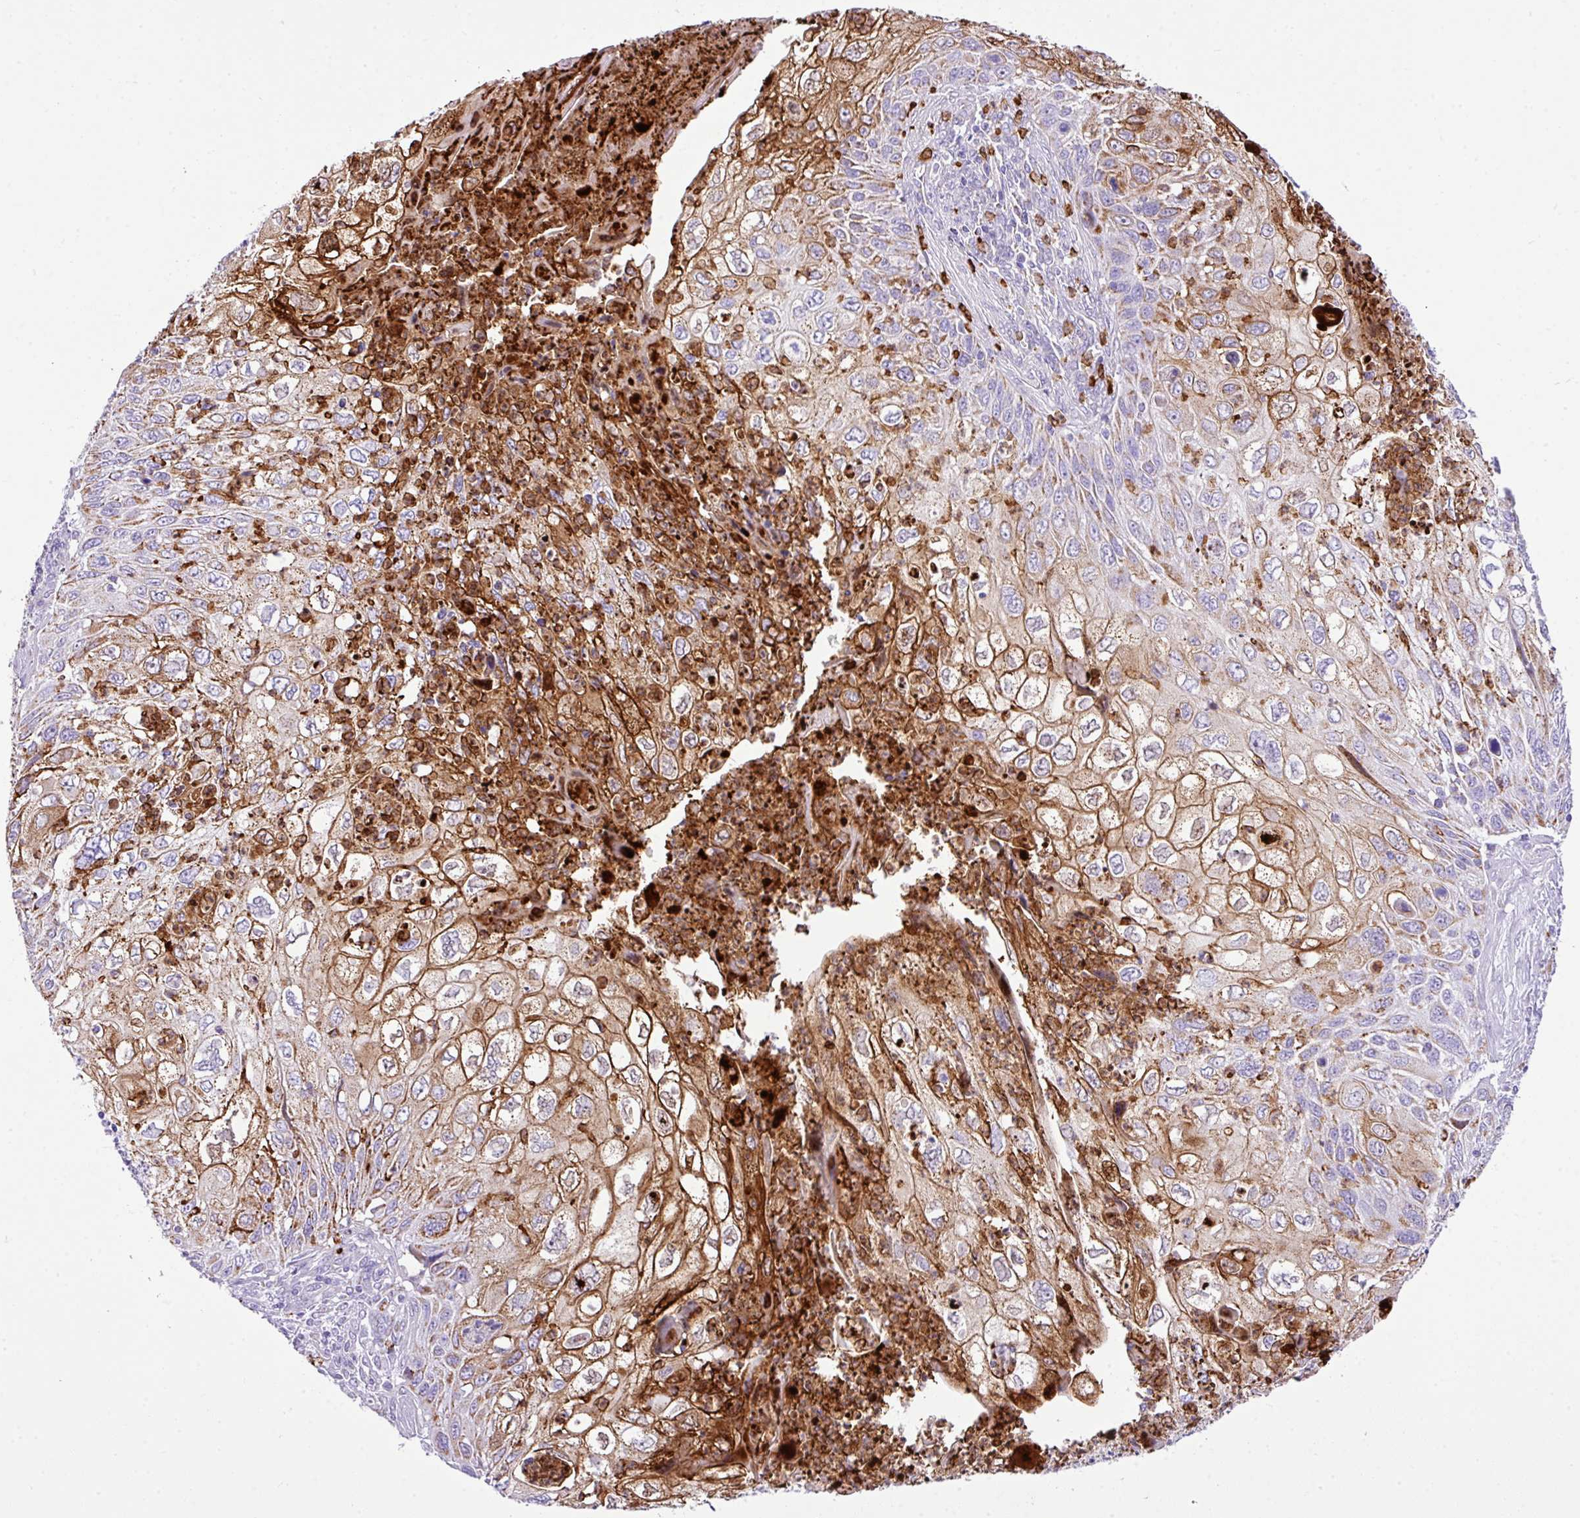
{"staining": {"intensity": "strong", "quantity": "<25%", "location": "cytoplasmic/membranous"}, "tissue": "cervical cancer", "cell_type": "Tumor cells", "image_type": "cancer", "snomed": [{"axis": "morphology", "description": "Squamous cell carcinoma, NOS"}, {"axis": "topography", "description": "Cervix"}], "caption": "Cervical squamous cell carcinoma stained with a brown dye displays strong cytoplasmic/membranous positive positivity in approximately <25% of tumor cells.", "gene": "RCAN2", "patient": {"sex": "female", "age": 70}}